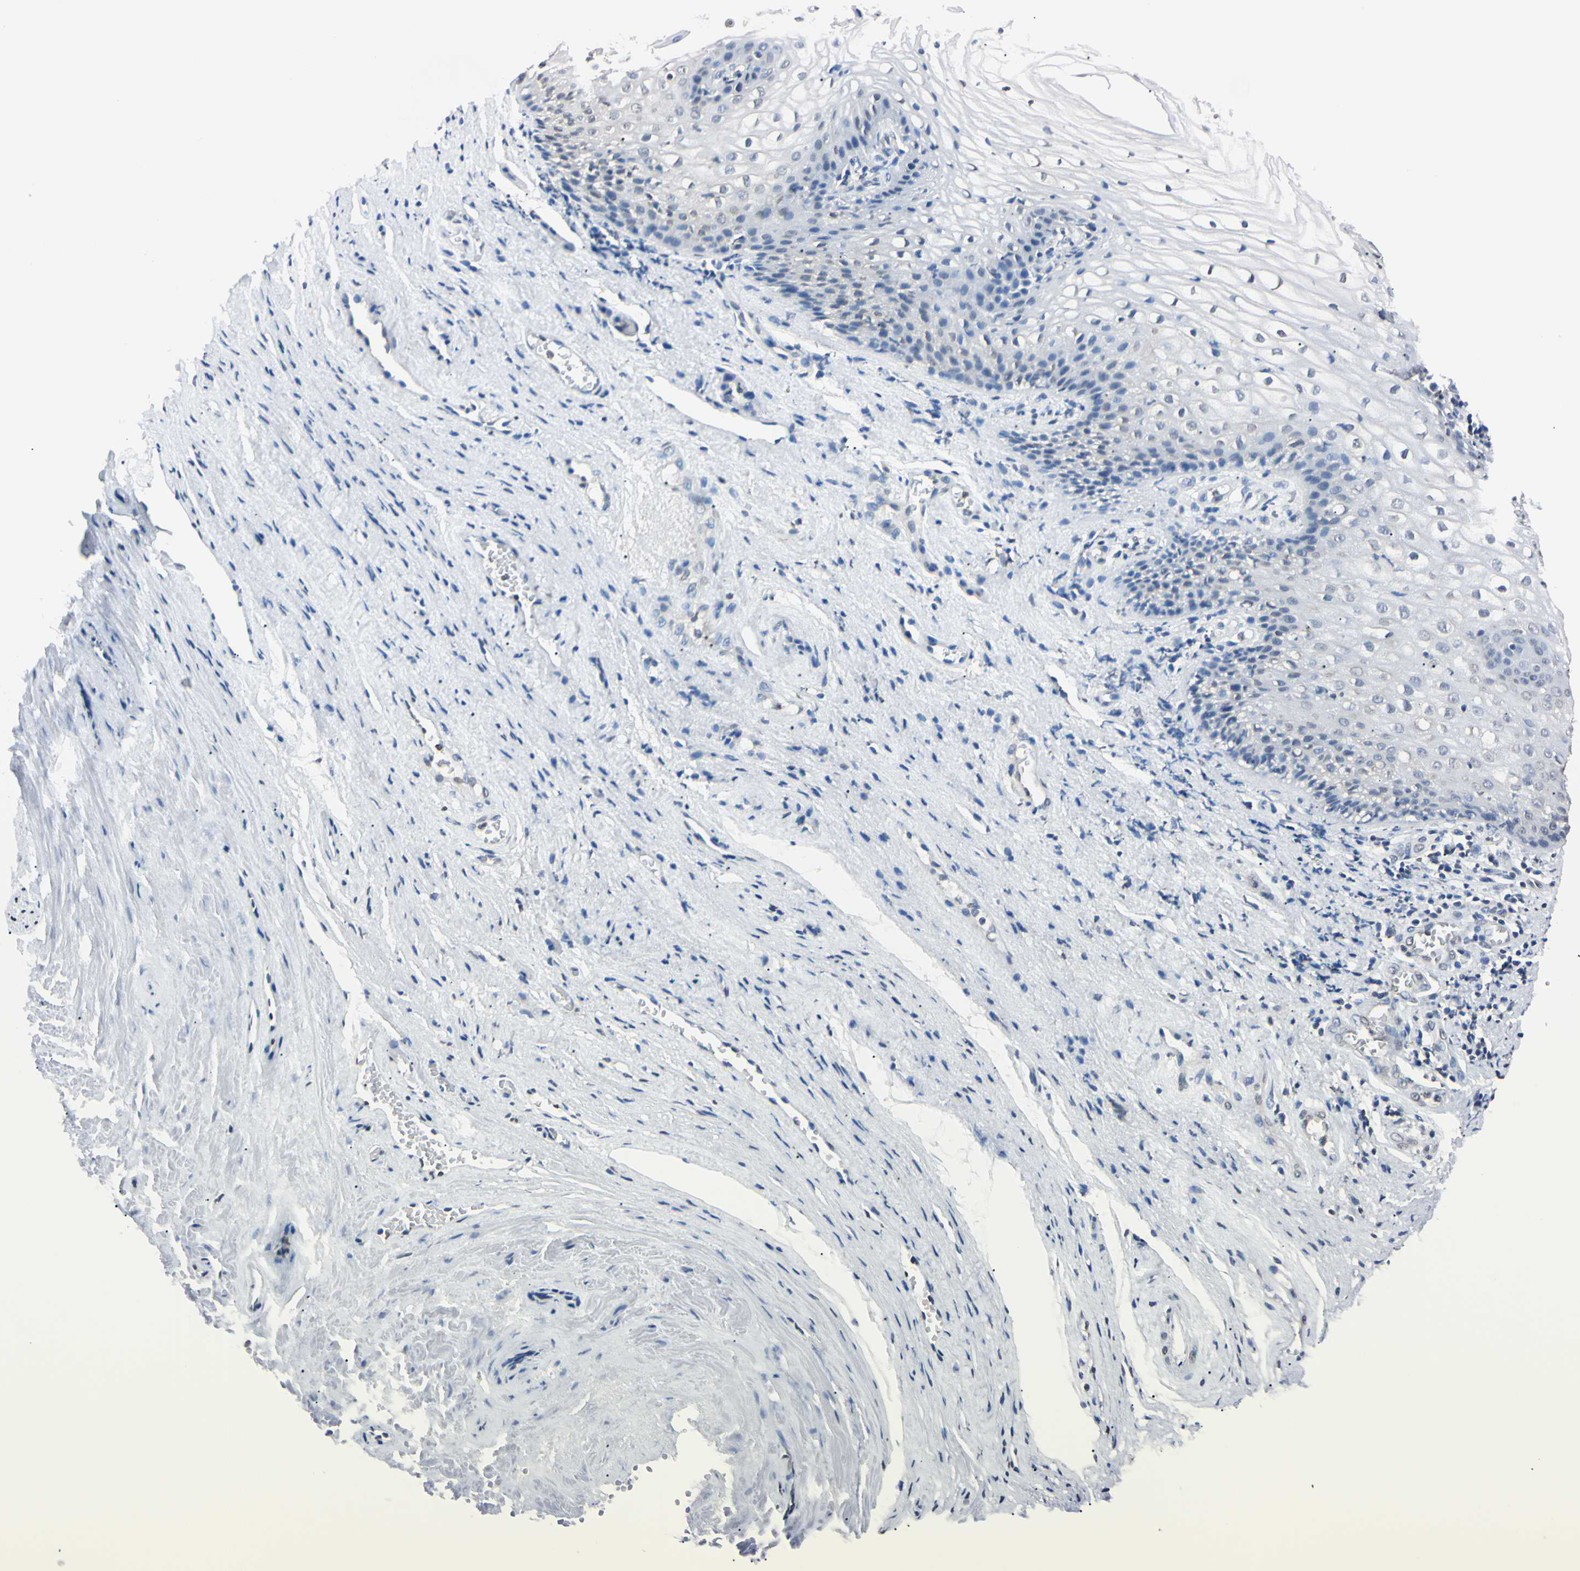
{"staining": {"intensity": "weak", "quantity": "<25%", "location": "nuclear"}, "tissue": "vagina", "cell_type": "Squamous epithelial cells", "image_type": "normal", "snomed": [{"axis": "morphology", "description": "Normal tissue, NOS"}, {"axis": "topography", "description": "Vagina"}], "caption": "The immunohistochemistry photomicrograph has no significant staining in squamous epithelial cells of vagina. Nuclei are stained in blue.", "gene": "CDC45", "patient": {"sex": "female", "age": 34}}